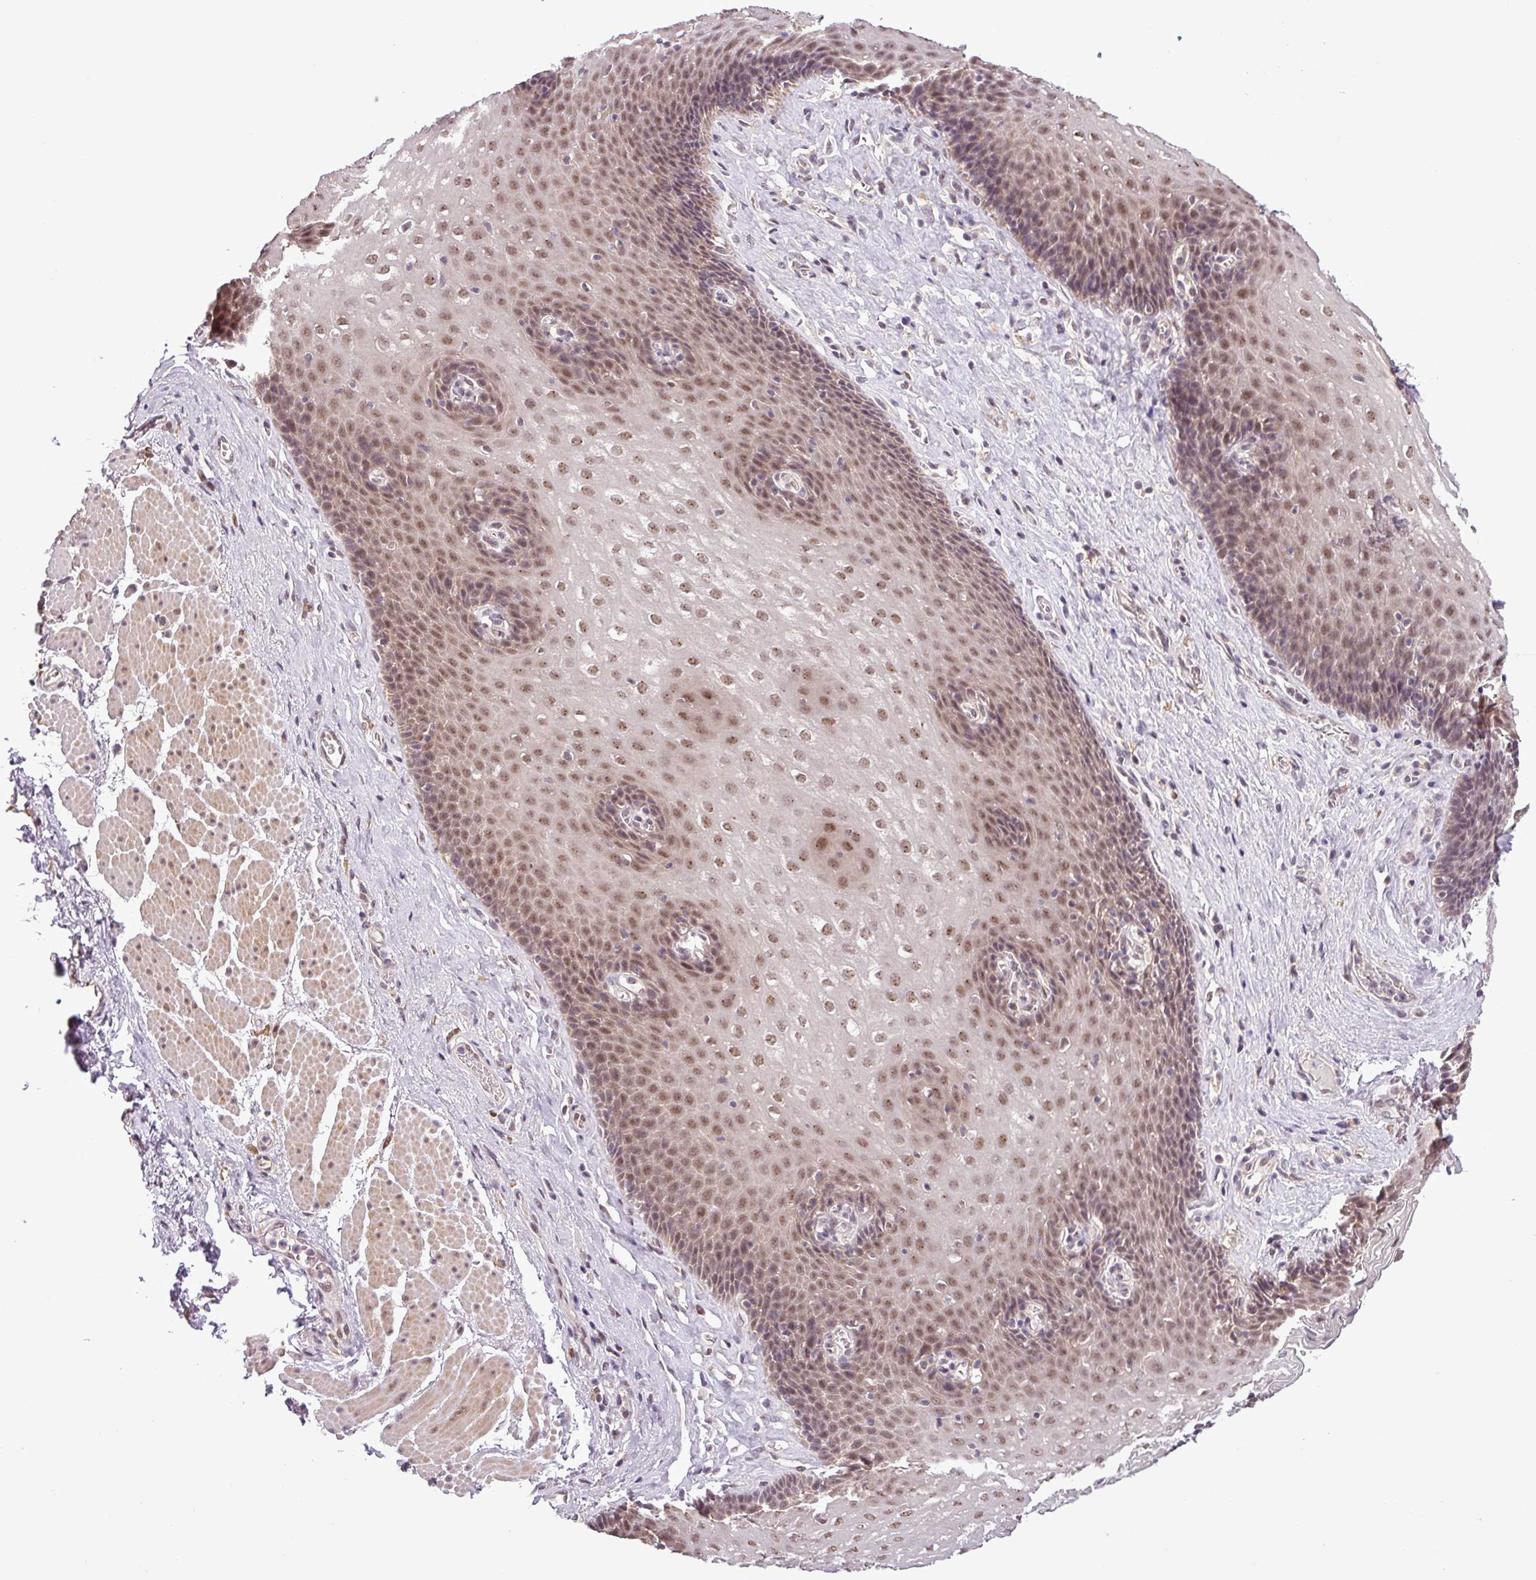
{"staining": {"intensity": "moderate", "quantity": ">75%", "location": "nuclear"}, "tissue": "esophagus", "cell_type": "Squamous epithelial cells", "image_type": "normal", "snomed": [{"axis": "morphology", "description": "Normal tissue, NOS"}, {"axis": "topography", "description": "Esophagus"}], "caption": "An immunohistochemistry (IHC) photomicrograph of normal tissue is shown. Protein staining in brown highlights moderate nuclear positivity in esophagus within squamous epithelial cells.", "gene": "MFHAS1", "patient": {"sex": "female", "age": 66}}